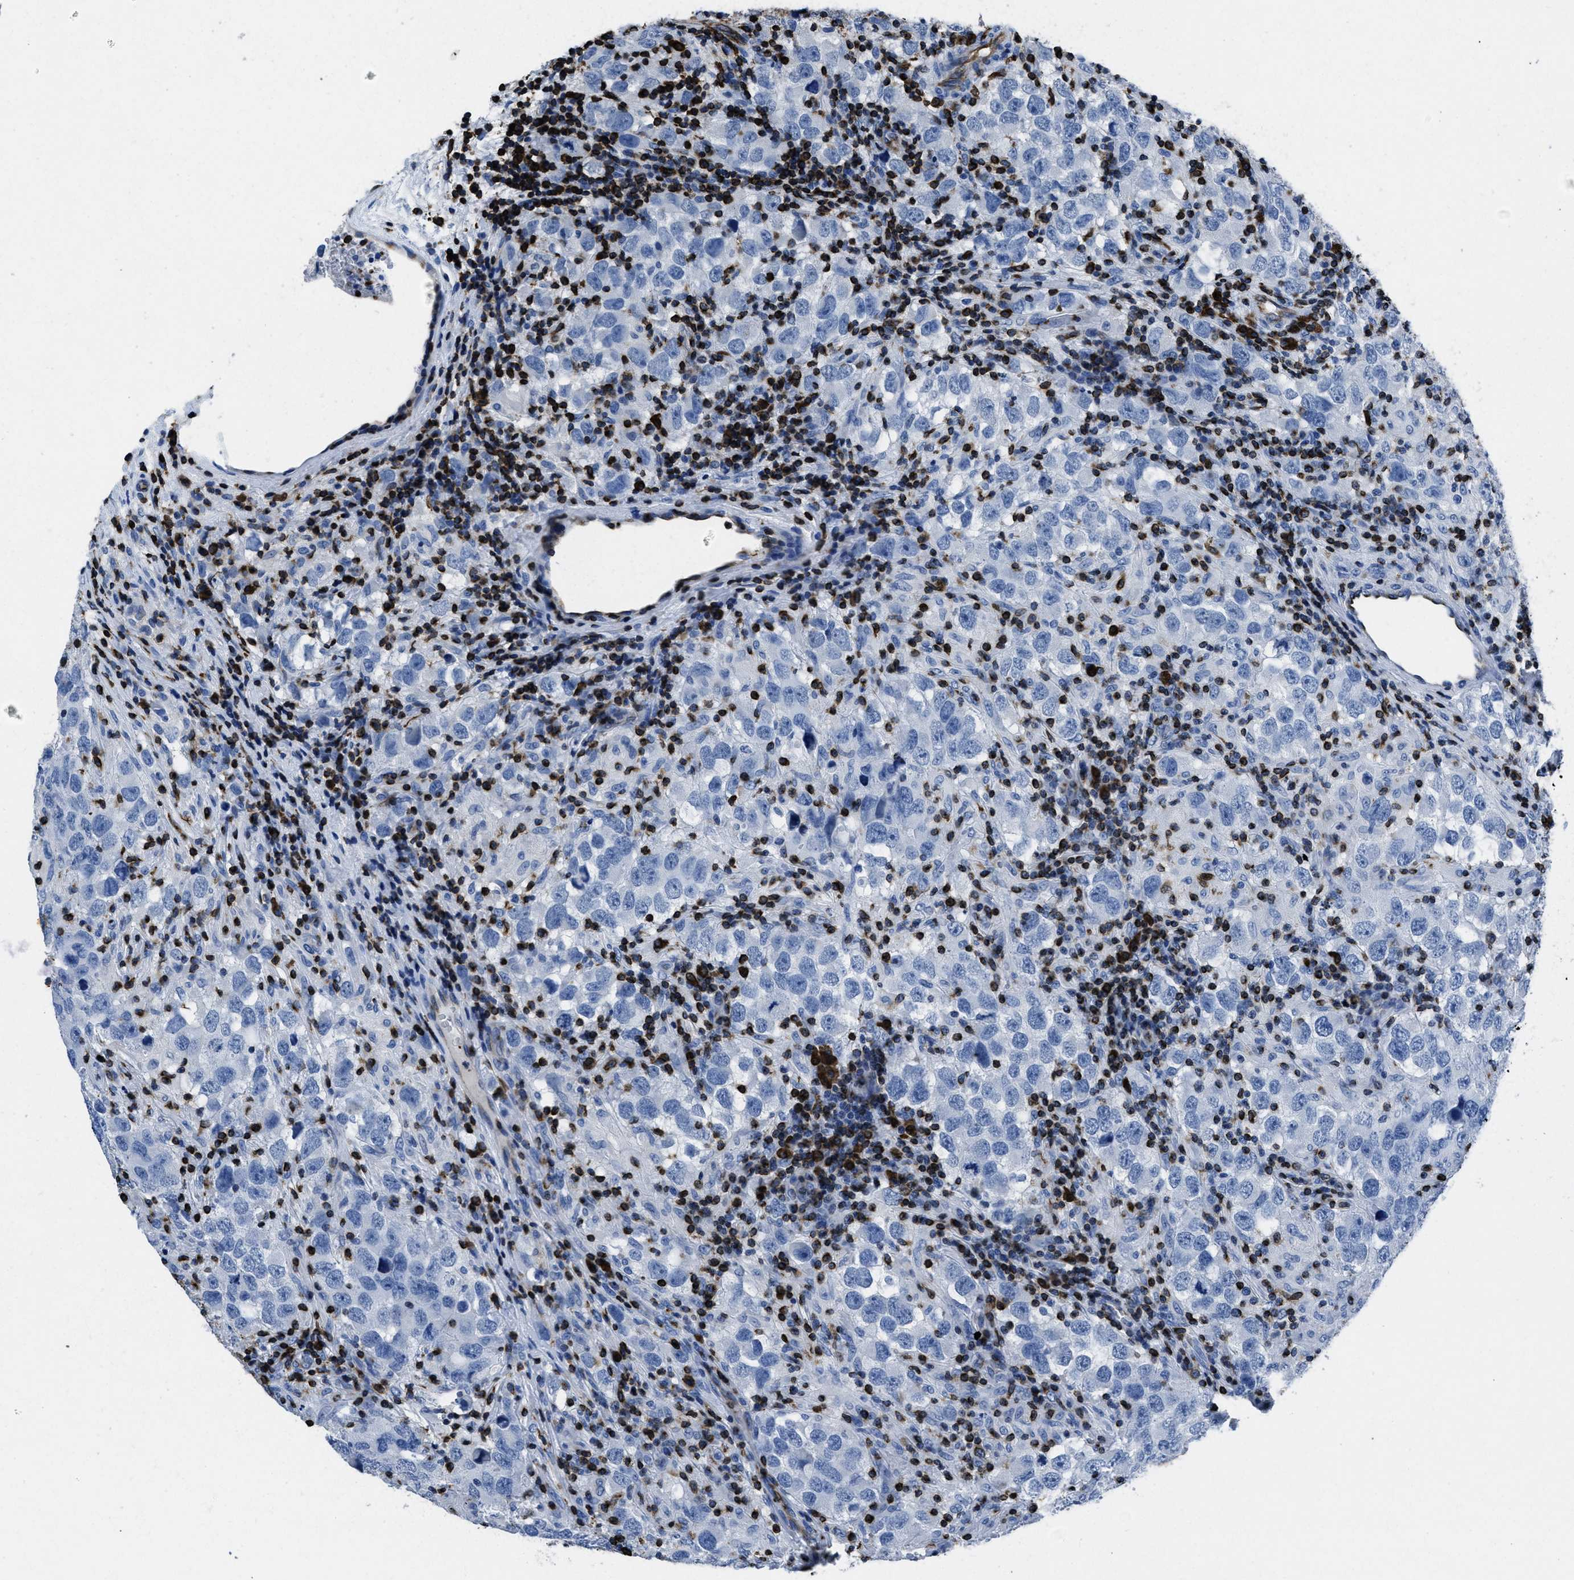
{"staining": {"intensity": "negative", "quantity": "none", "location": "none"}, "tissue": "testis cancer", "cell_type": "Tumor cells", "image_type": "cancer", "snomed": [{"axis": "morphology", "description": "Carcinoma, Embryonal, NOS"}, {"axis": "topography", "description": "Testis"}], "caption": "Tumor cells are negative for protein expression in human testis cancer. (DAB (3,3'-diaminobenzidine) immunohistochemistry (IHC) visualized using brightfield microscopy, high magnification).", "gene": "ITGA3", "patient": {"sex": "male", "age": 21}}